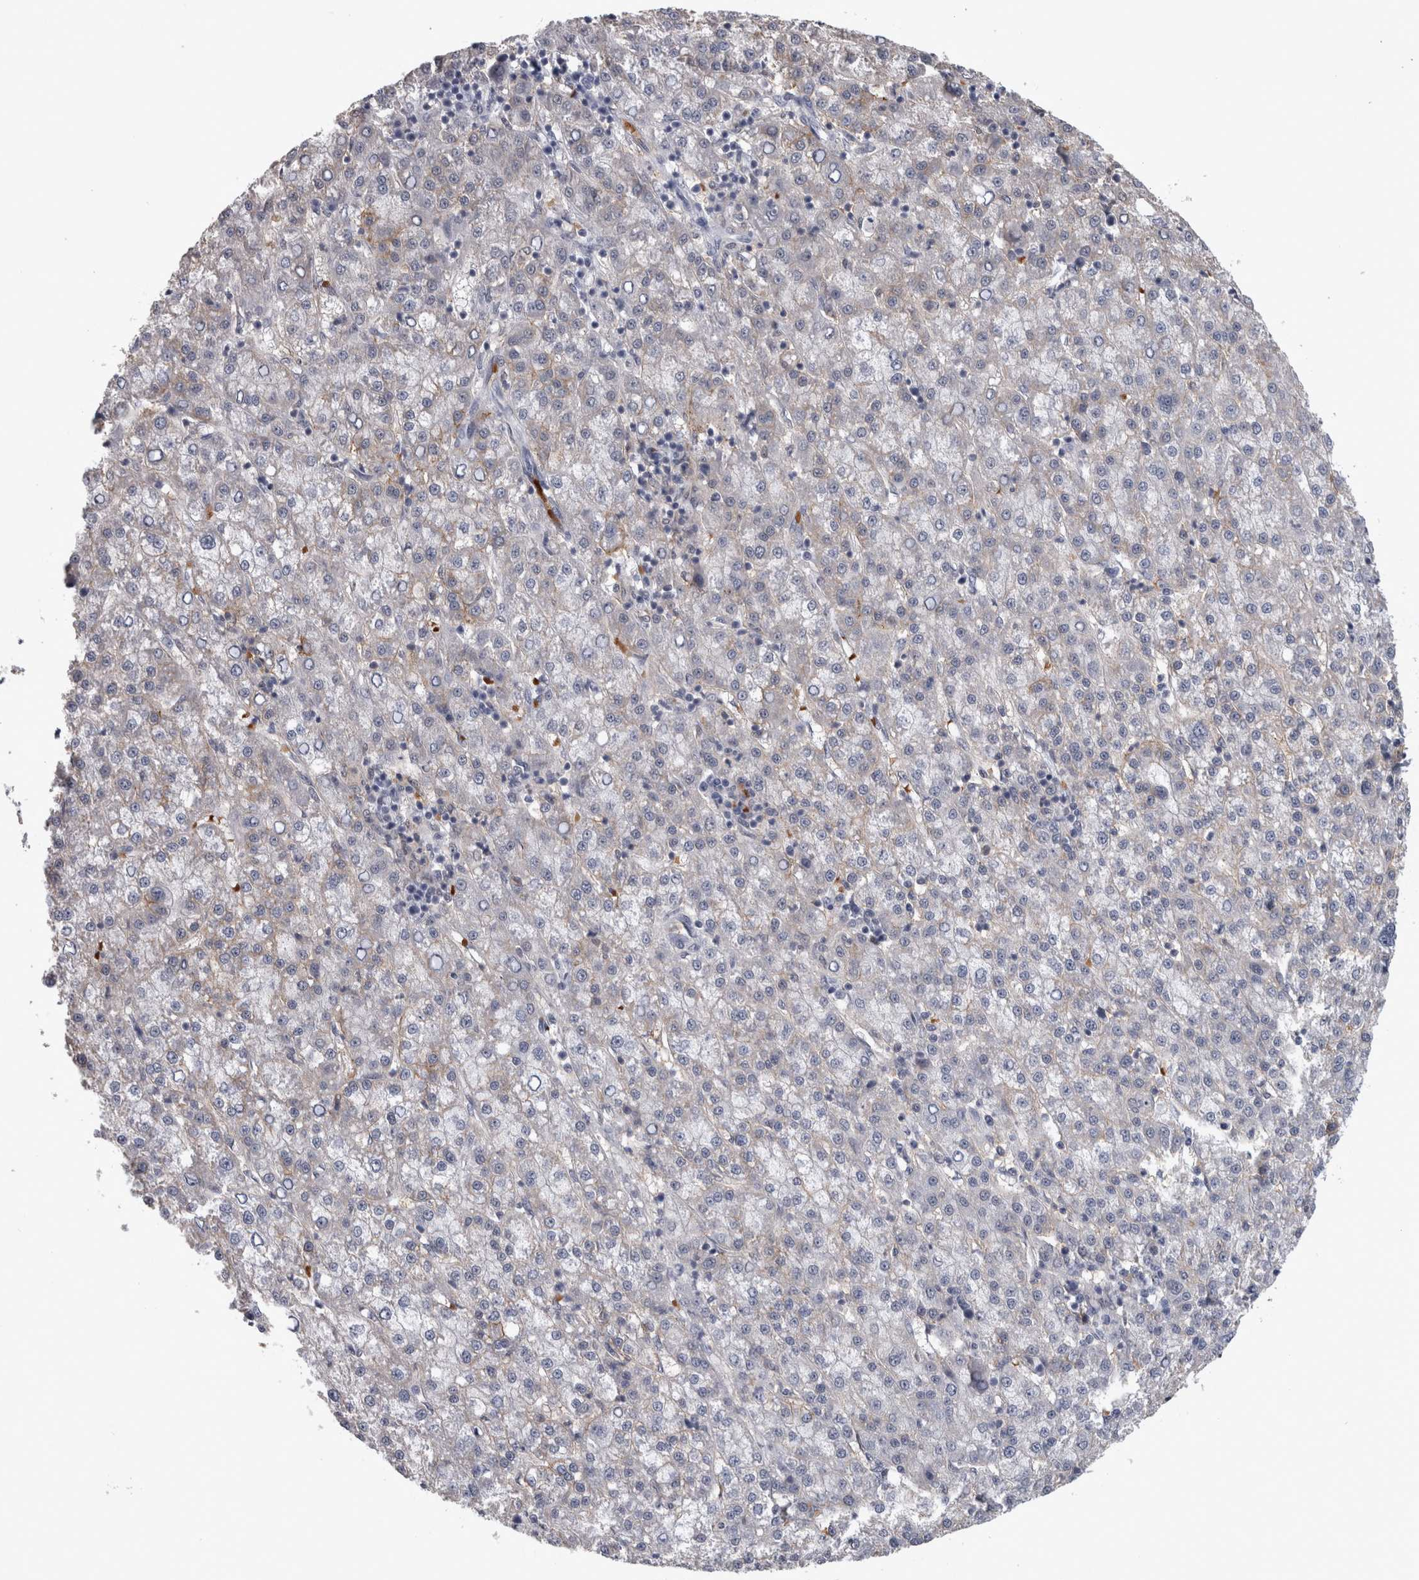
{"staining": {"intensity": "negative", "quantity": "none", "location": "none"}, "tissue": "liver cancer", "cell_type": "Tumor cells", "image_type": "cancer", "snomed": [{"axis": "morphology", "description": "Carcinoma, Hepatocellular, NOS"}, {"axis": "topography", "description": "Liver"}], "caption": "The immunohistochemistry photomicrograph has no significant expression in tumor cells of liver cancer (hepatocellular carcinoma) tissue. Brightfield microscopy of IHC stained with DAB (brown) and hematoxylin (blue), captured at high magnification.", "gene": "PEBP4", "patient": {"sex": "female", "age": 58}}